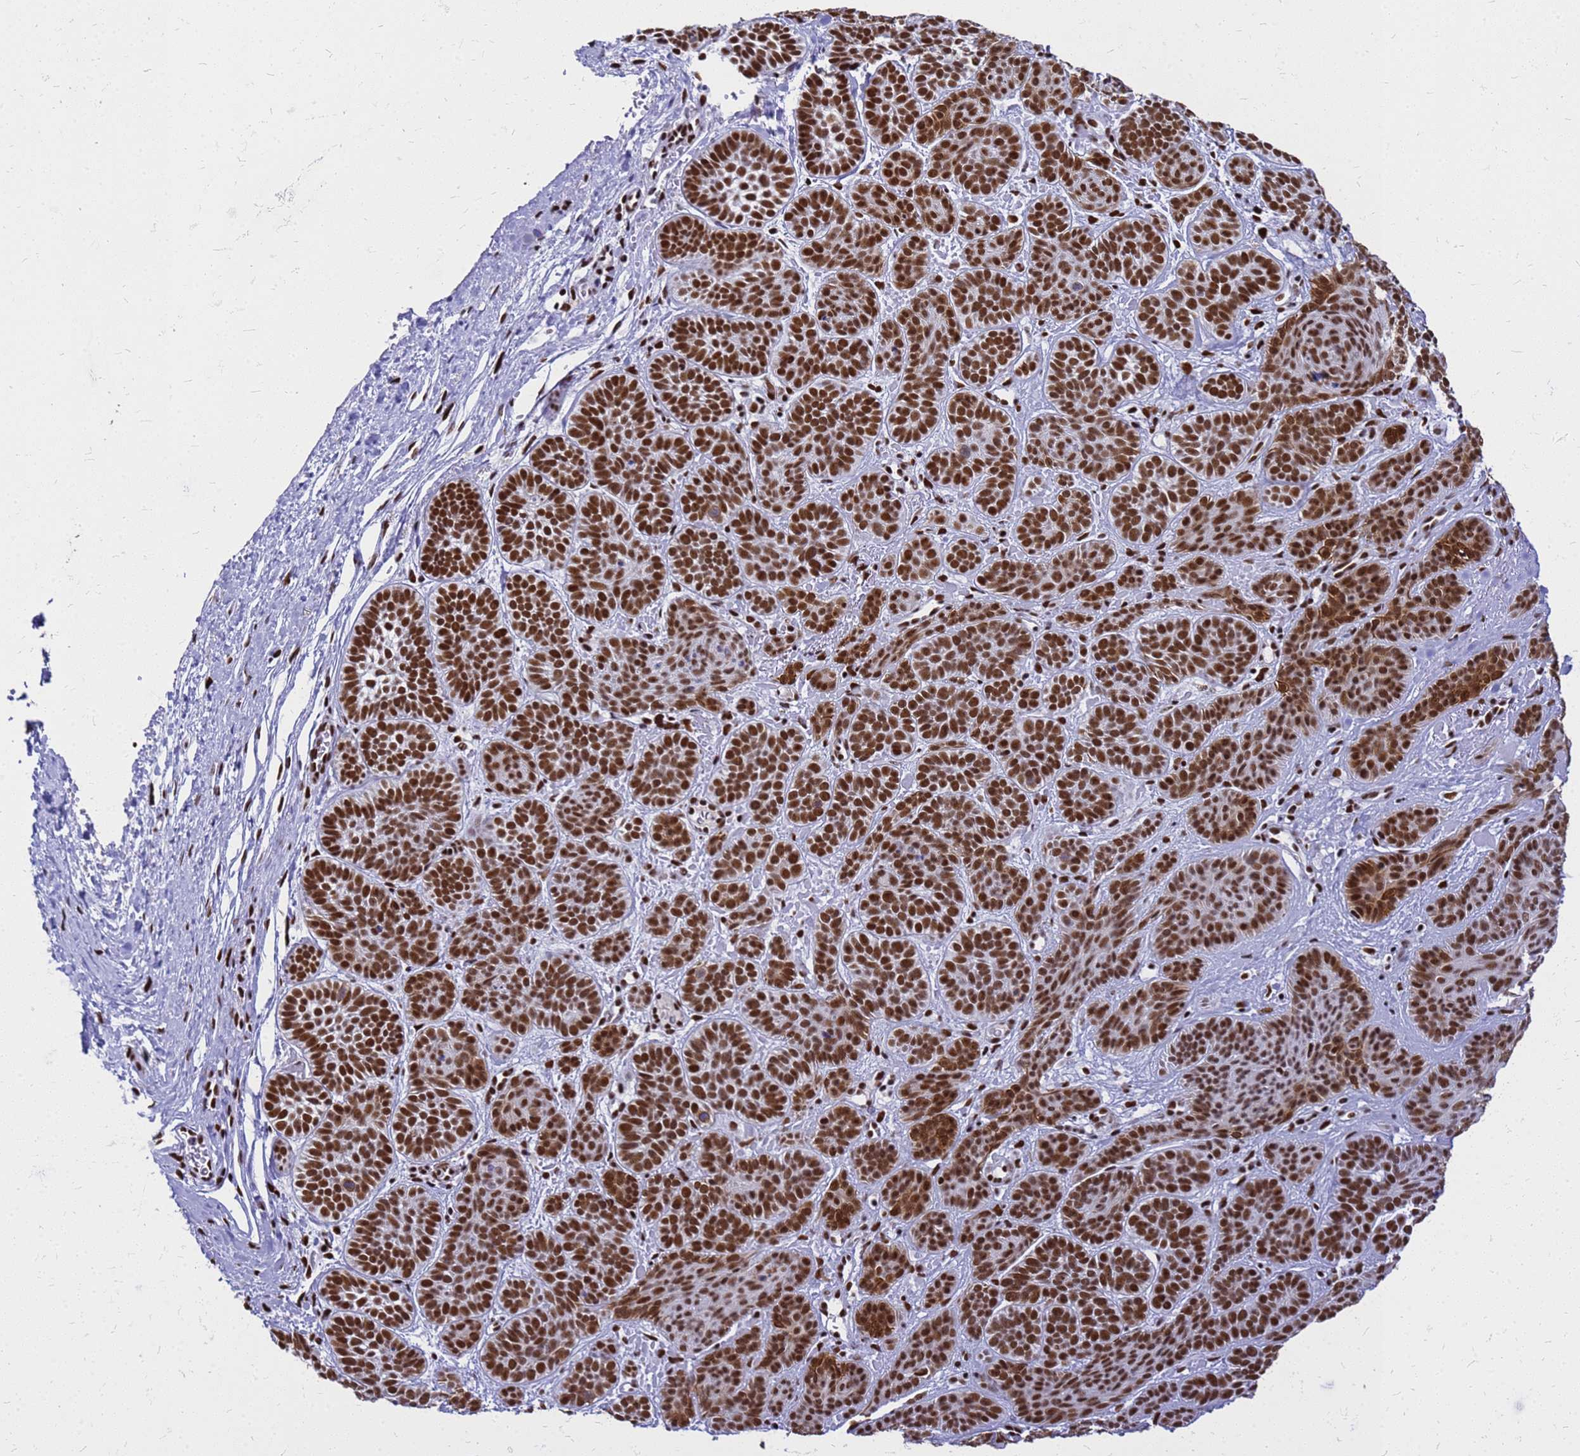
{"staining": {"intensity": "strong", "quantity": ">75%", "location": "nuclear"}, "tissue": "skin cancer", "cell_type": "Tumor cells", "image_type": "cancer", "snomed": [{"axis": "morphology", "description": "Basal cell carcinoma"}, {"axis": "topography", "description": "Skin"}], "caption": "This micrograph reveals skin basal cell carcinoma stained with immunohistochemistry (IHC) to label a protein in brown. The nuclear of tumor cells show strong positivity for the protein. Nuclei are counter-stained blue.", "gene": "SART3", "patient": {"sex": "male", "age": 85}}